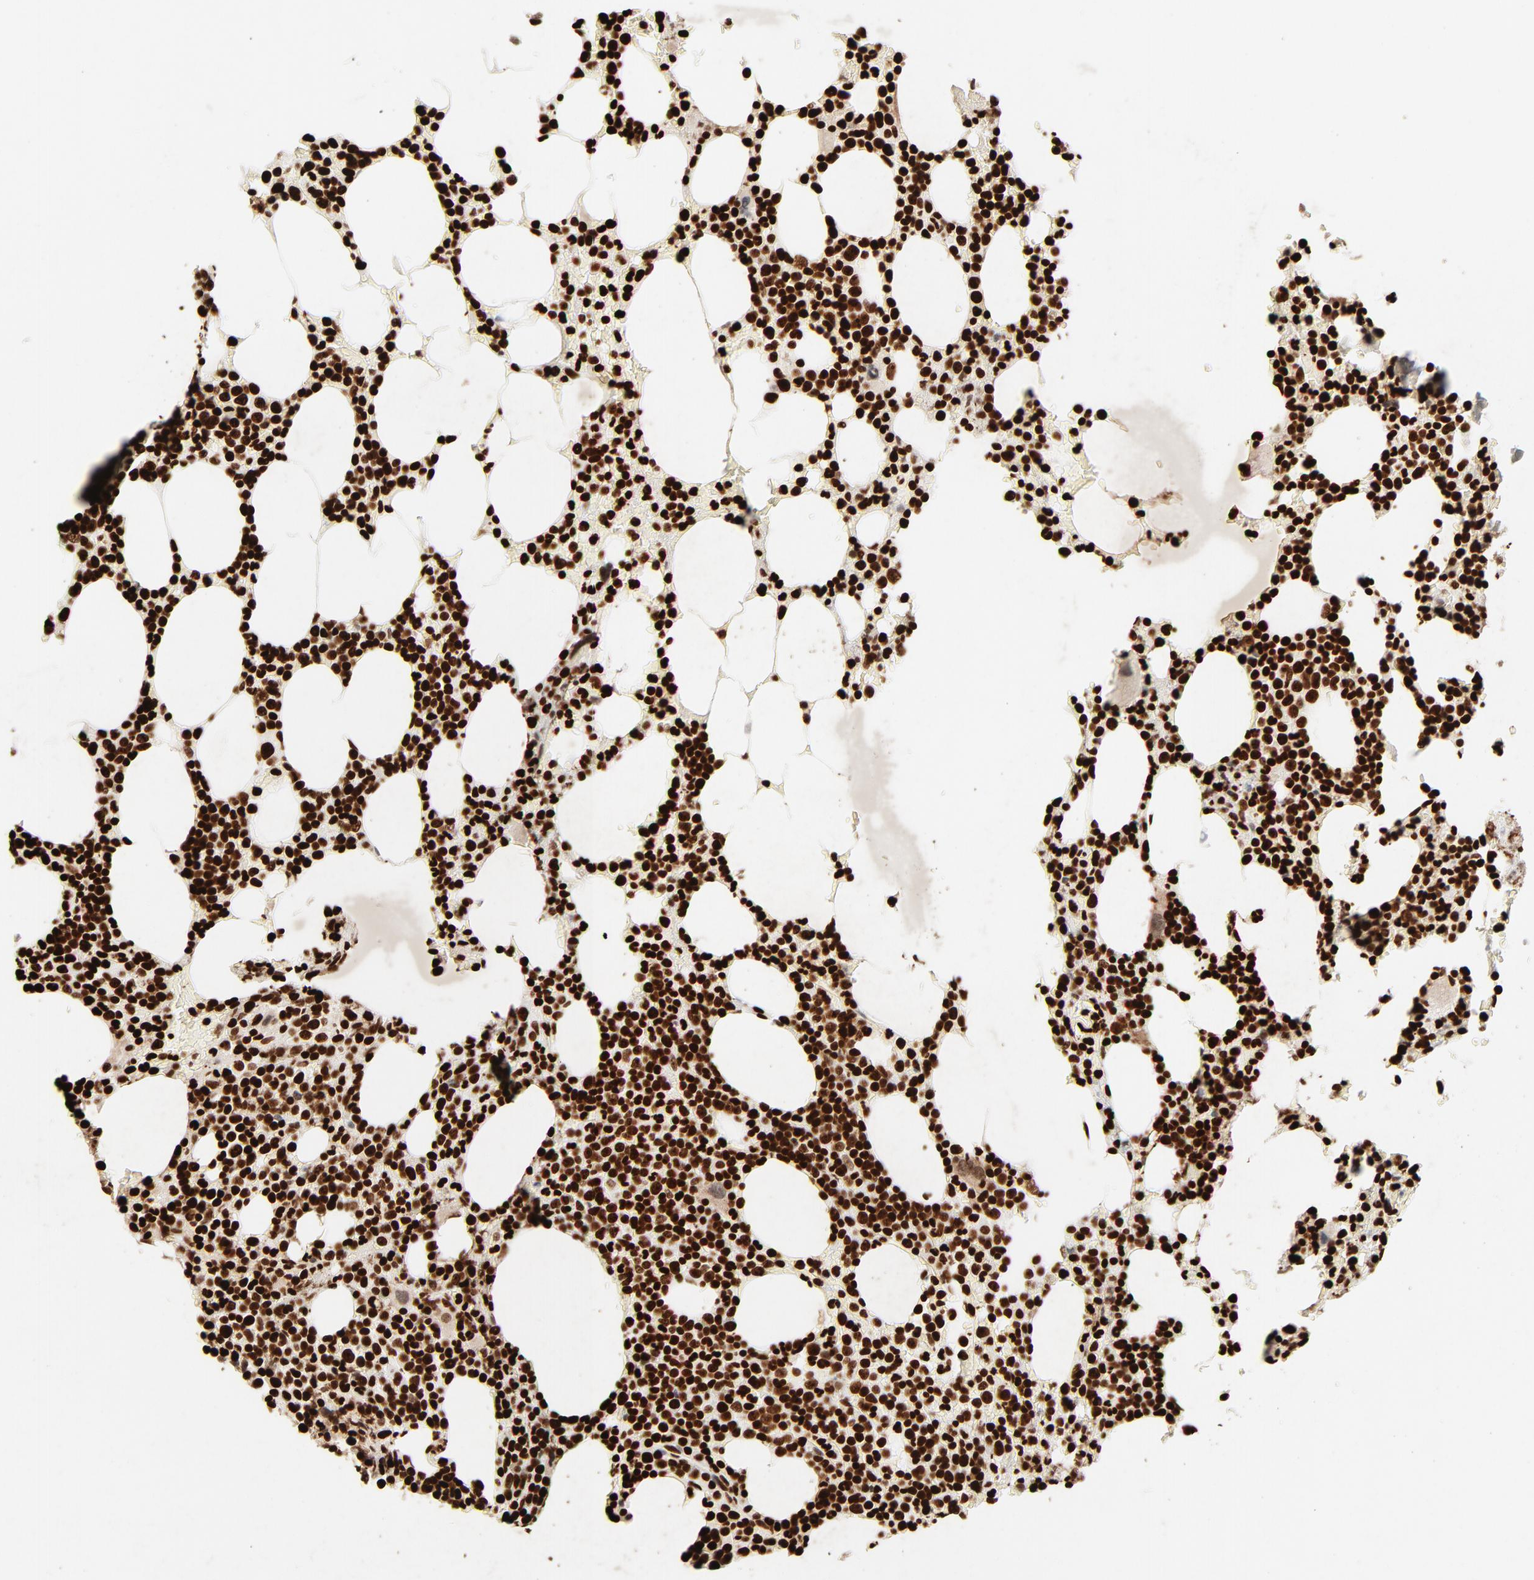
{"staining": {"intensity": "strong", "quantity": ">75%", "location": "nuclear"}, "tissue": "bone marrow", "cell_type": "Hematopoietic cells", "image_type": "normal", "snomed": [{"axis": "morphology", "description": "Normal tissue, NOS"}, {"axis": "topography", "description": "Bone marrow"}], "caption": "A micrograph of bone marrow stained for a protein reveals strong nuclear brown staining in hematopoietic cells. The staining was performed using DAB to visualize the protein expression in brown, while the nuclei were stained in blue with hematoxylin (Magnification: 20x).", "gene": "HMGB1", "patient": {"sex": "female", "age": 66}}